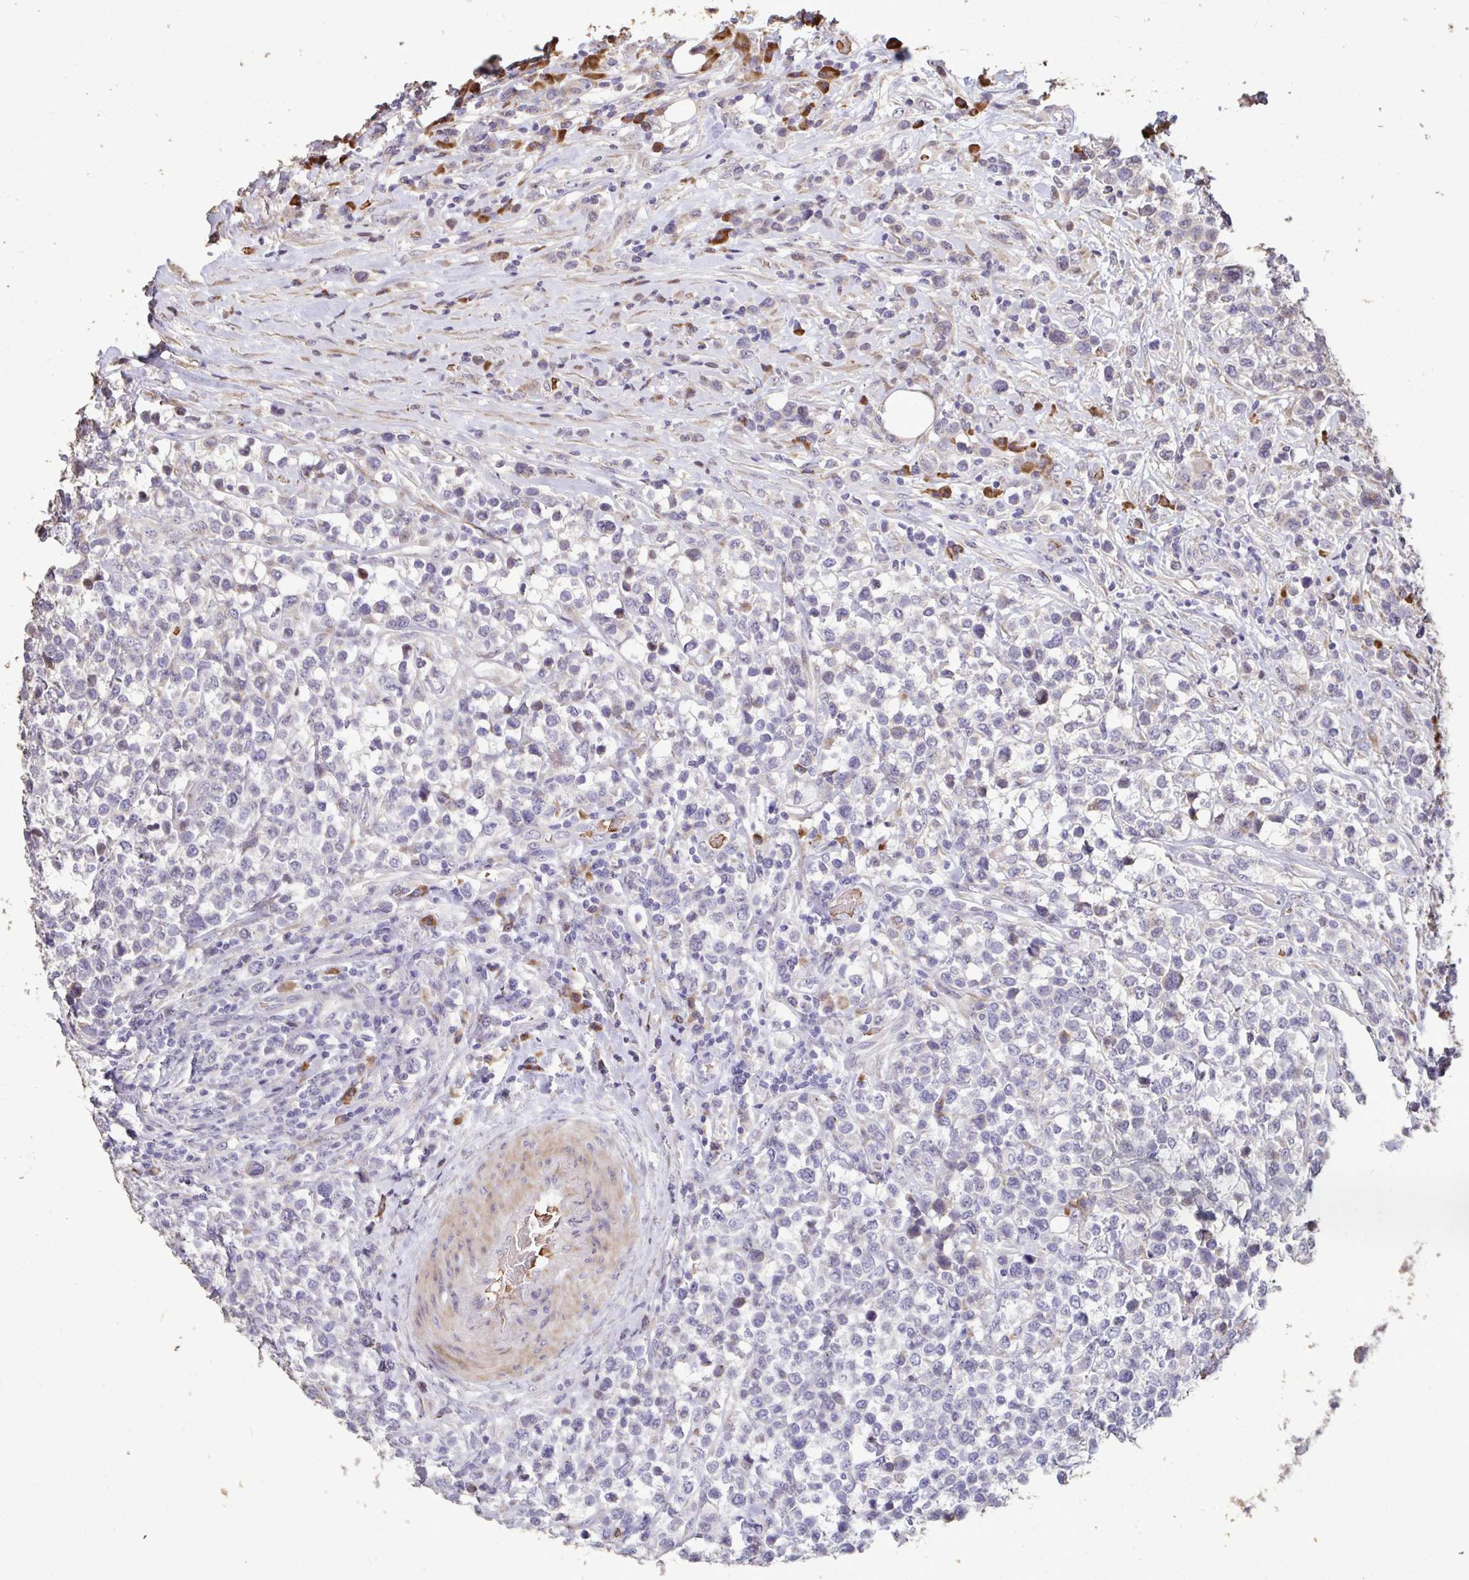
{"staining": {"intensity": "negative", "quantity": "none", "location": "none"}, "tissue": "lymphoma", "cell_type": "Tumor cells", "image_type": "cancer", "snomed": [{"axis": "morphology", "description": "Malignant lymphoma, non-Hodgkin's type, High grade"}, {"axis": "topography", "description": "Soft tissue"}], "caption": "This is a image of immunohistochemistry staining of lymphoma, which shows no expression in tumor cells. The staining is performed using DAB brown chromogen with nuclei counter-stained in using hematoxylin.", "gene": "FIBCD1", "patient": {"sex": "female", "age": 56}}